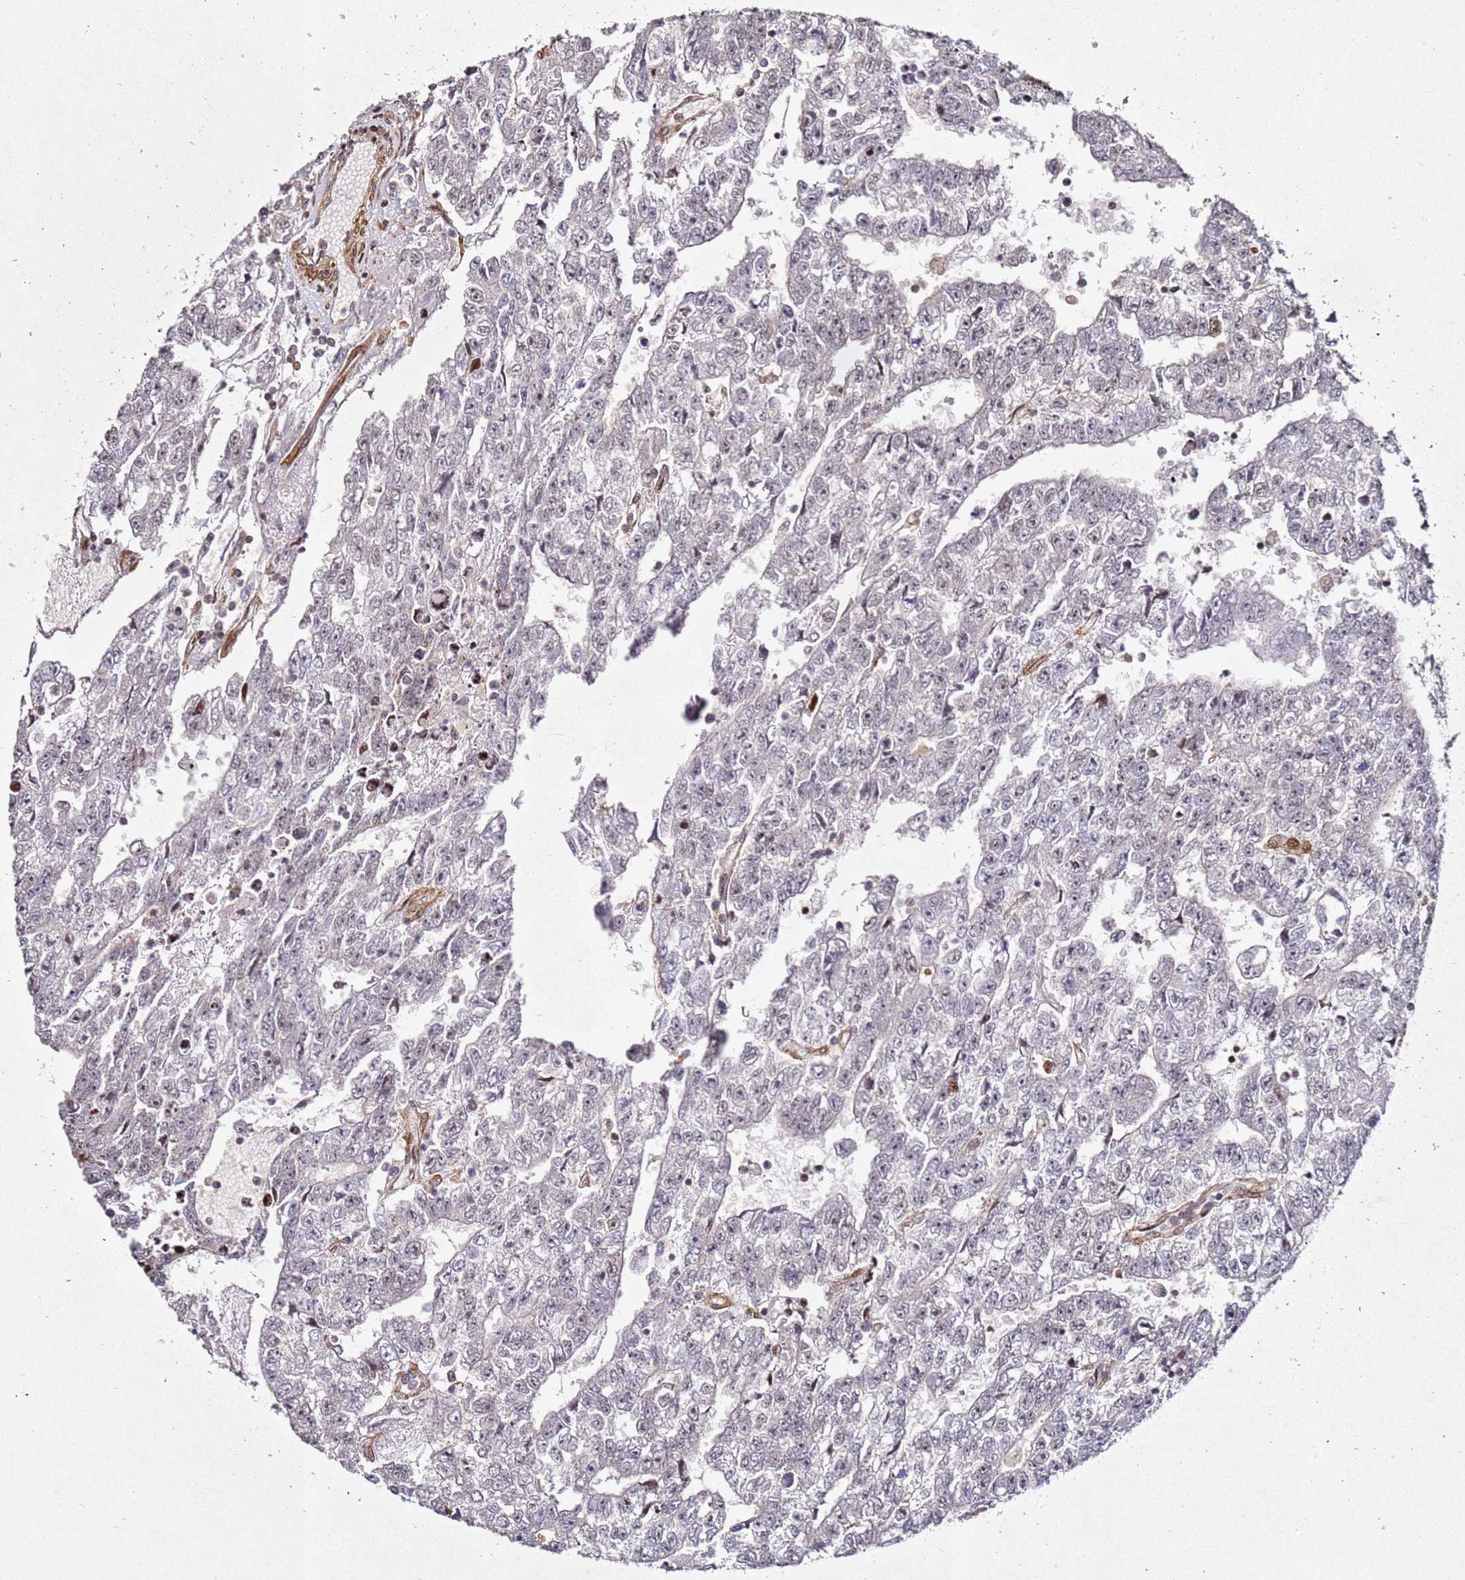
{"staining": {"intensity": "weak", "quantity": "25%-75%", "location": "nuclear"}, "tissue": "testis cancer", "cell_type": "Tumor cells", "image_type": "cancer", "snomed": [{"axis": "morphology", "description": "Carcinoma, Embryonal, NOS"}, {"axis": "topography", "description": "Testis"}], "caption": "About 25%-75% of tumor cells in human embryonal carcinoma (testis) show weak nuclear protein positivity as visualized by brown immunohistochemical staining.", "gene": "ZNF296", "patient": {"sex": "male", "age": 25}}